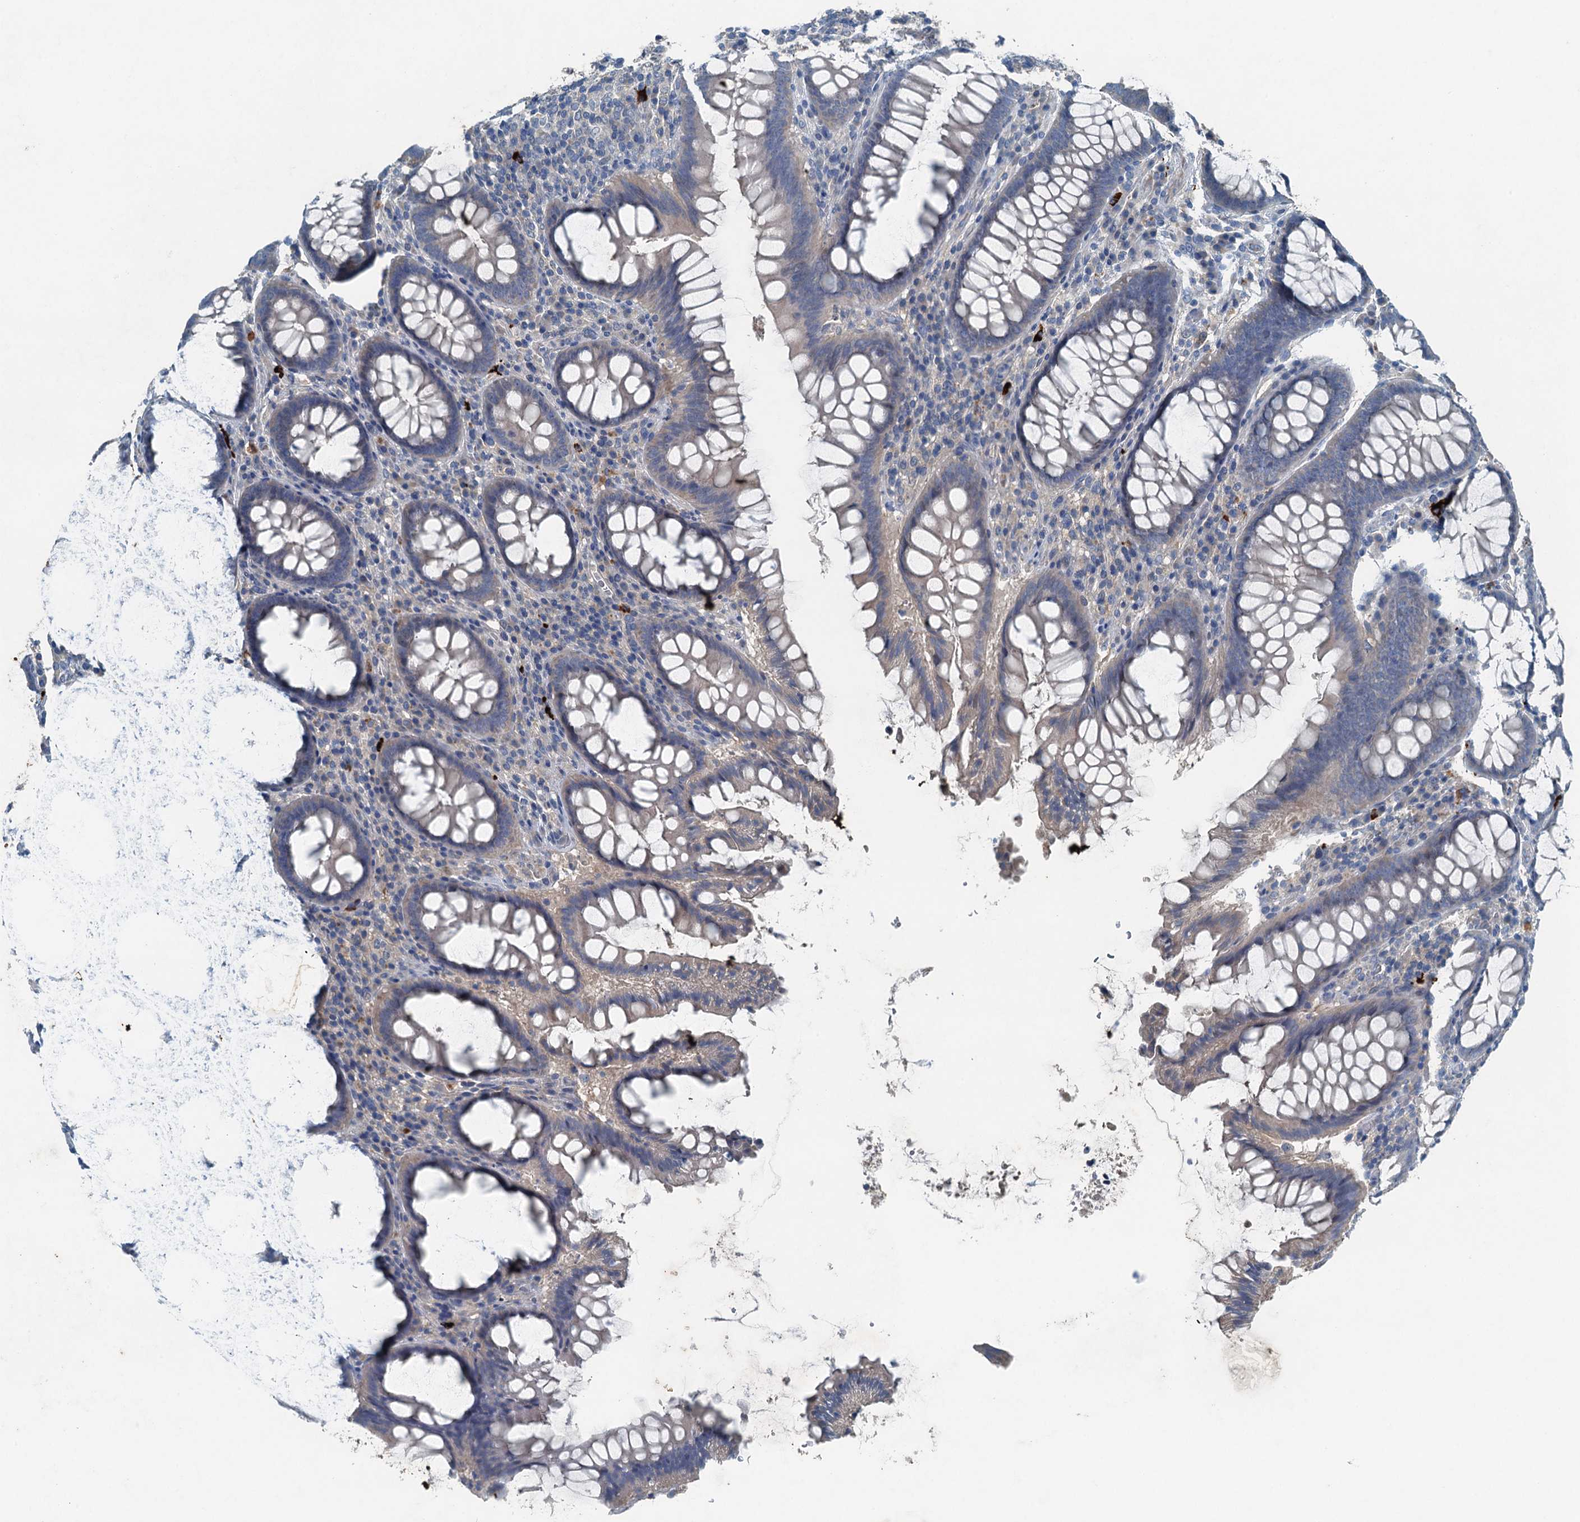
{"staining": {"intensity": "negative", "quantity": "none", "location": "none"}, "tissue": "colon", "cell_type": "Endothelial cells", "image_type": "normal", "snomed": [{"axis": "morphology", "description": "Normal tissue, NOS"}, {"axis": "topography", "description": "Colon"}], "caption": "IHC photomicrograph of benign colon: colon stained with DAB exhibits no significant protein positivity in endothelial cells. (Stains: DAB immunohistochemistry with hematoxylin counter stain, Microscopy: brightfield microscopy at high magnification).", "gene": "CBLIF", "patient": {"sex": "female", "age": 79}}